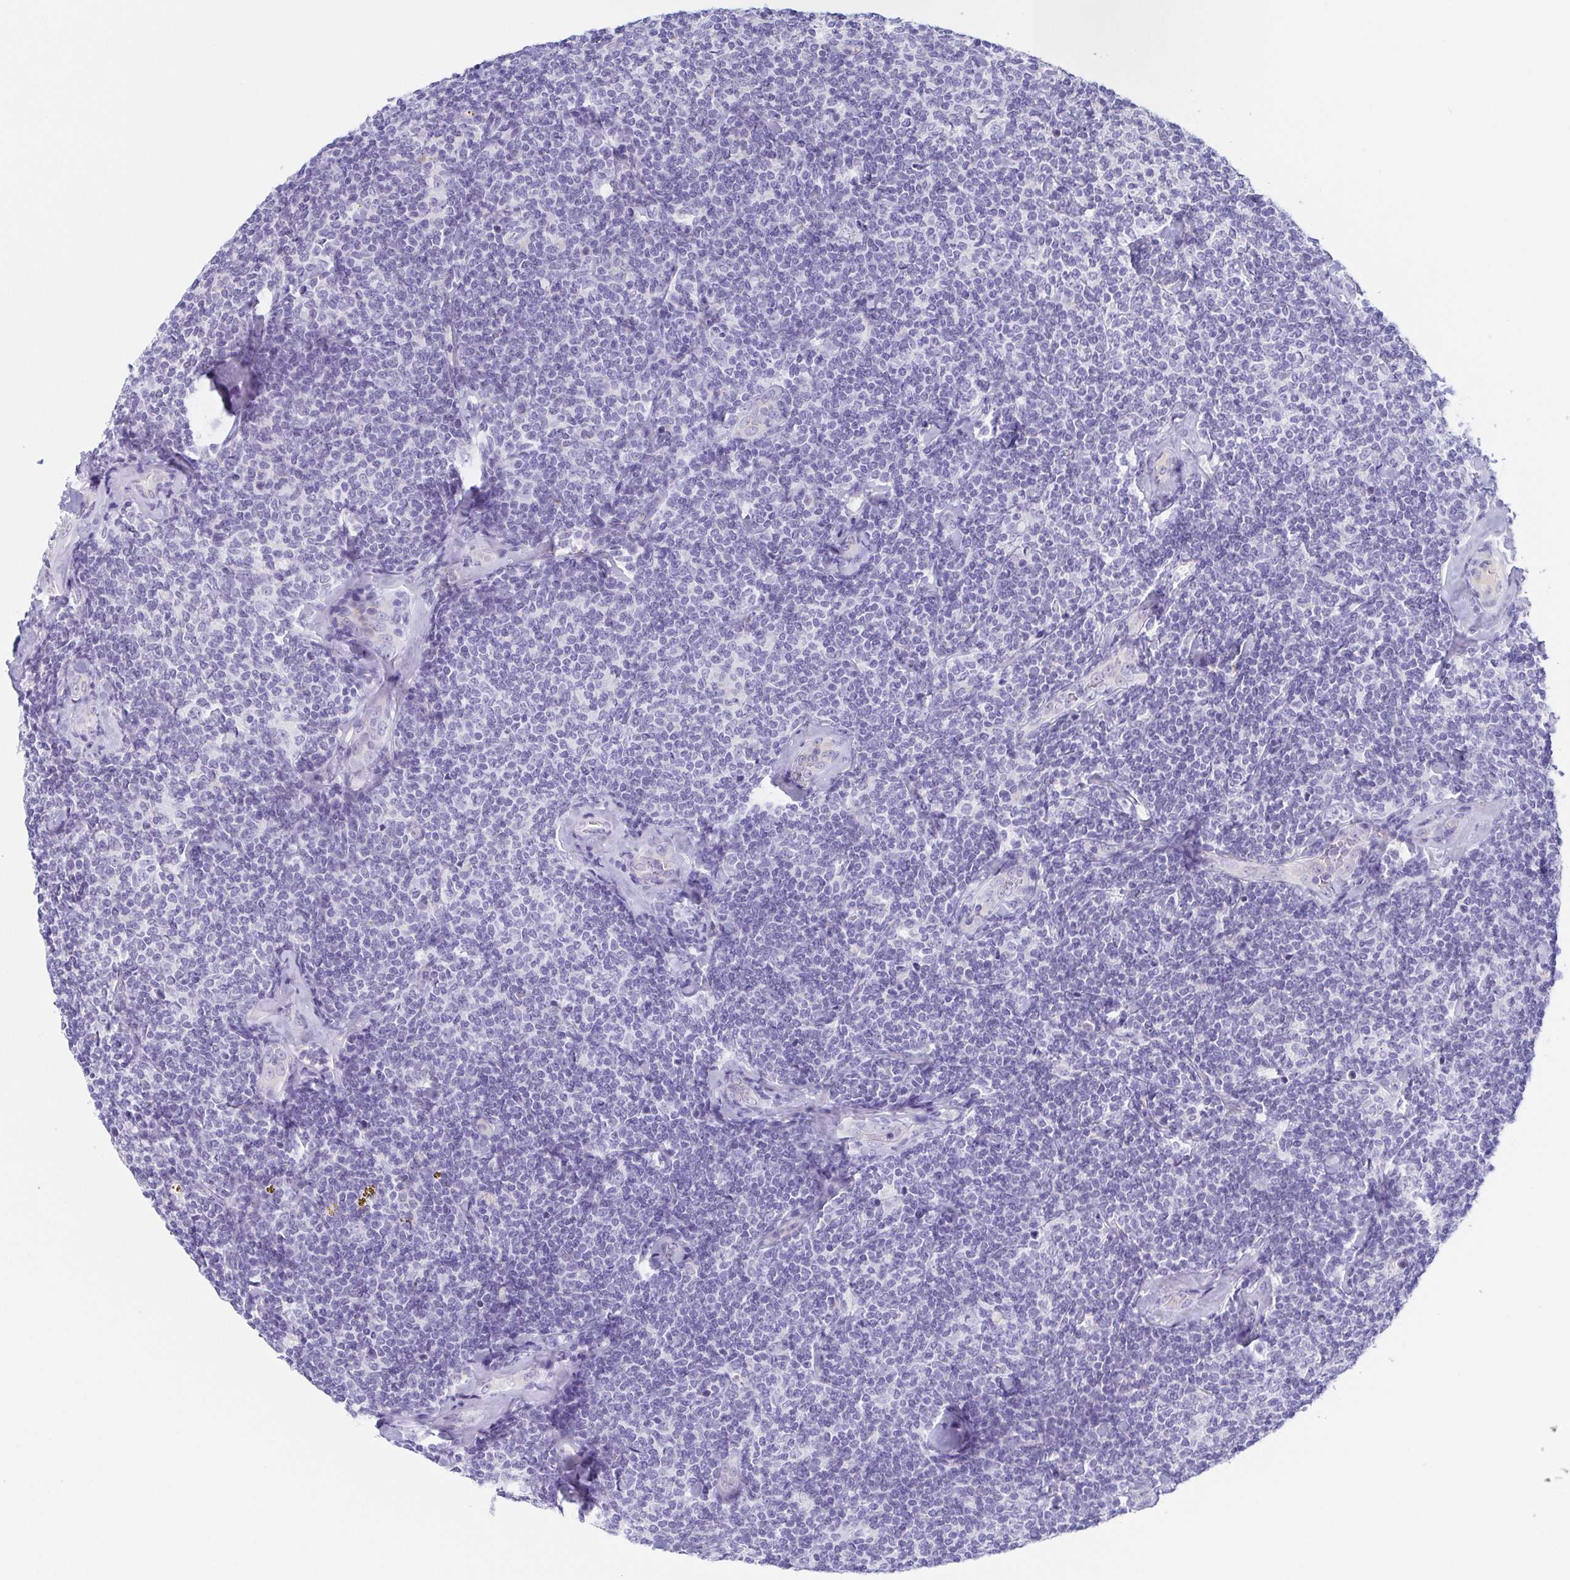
{"staining": {"intensity": "negative", "quantity": "none", "location": "none"}, "tissue": "lymphoma", "cell_type": "Tumor cells", "image_type": "cancer", "snomed": [{"axis": "morphology", "description": "Malignant lymphoma, non-Hodgkin's type, Low grade"}, {"axis": "topography", "description": "Lymph node"}], "caption": "IHC of human lymphoma demonstrates no positivity in tumor cells. (DAB (3,3'-diaminobenzidine) immunohistochemistry (IHC) with hematoxylin counter stain).", "gene": "LDLRAD1", "patient": {"sex": "female", "age": 56}}